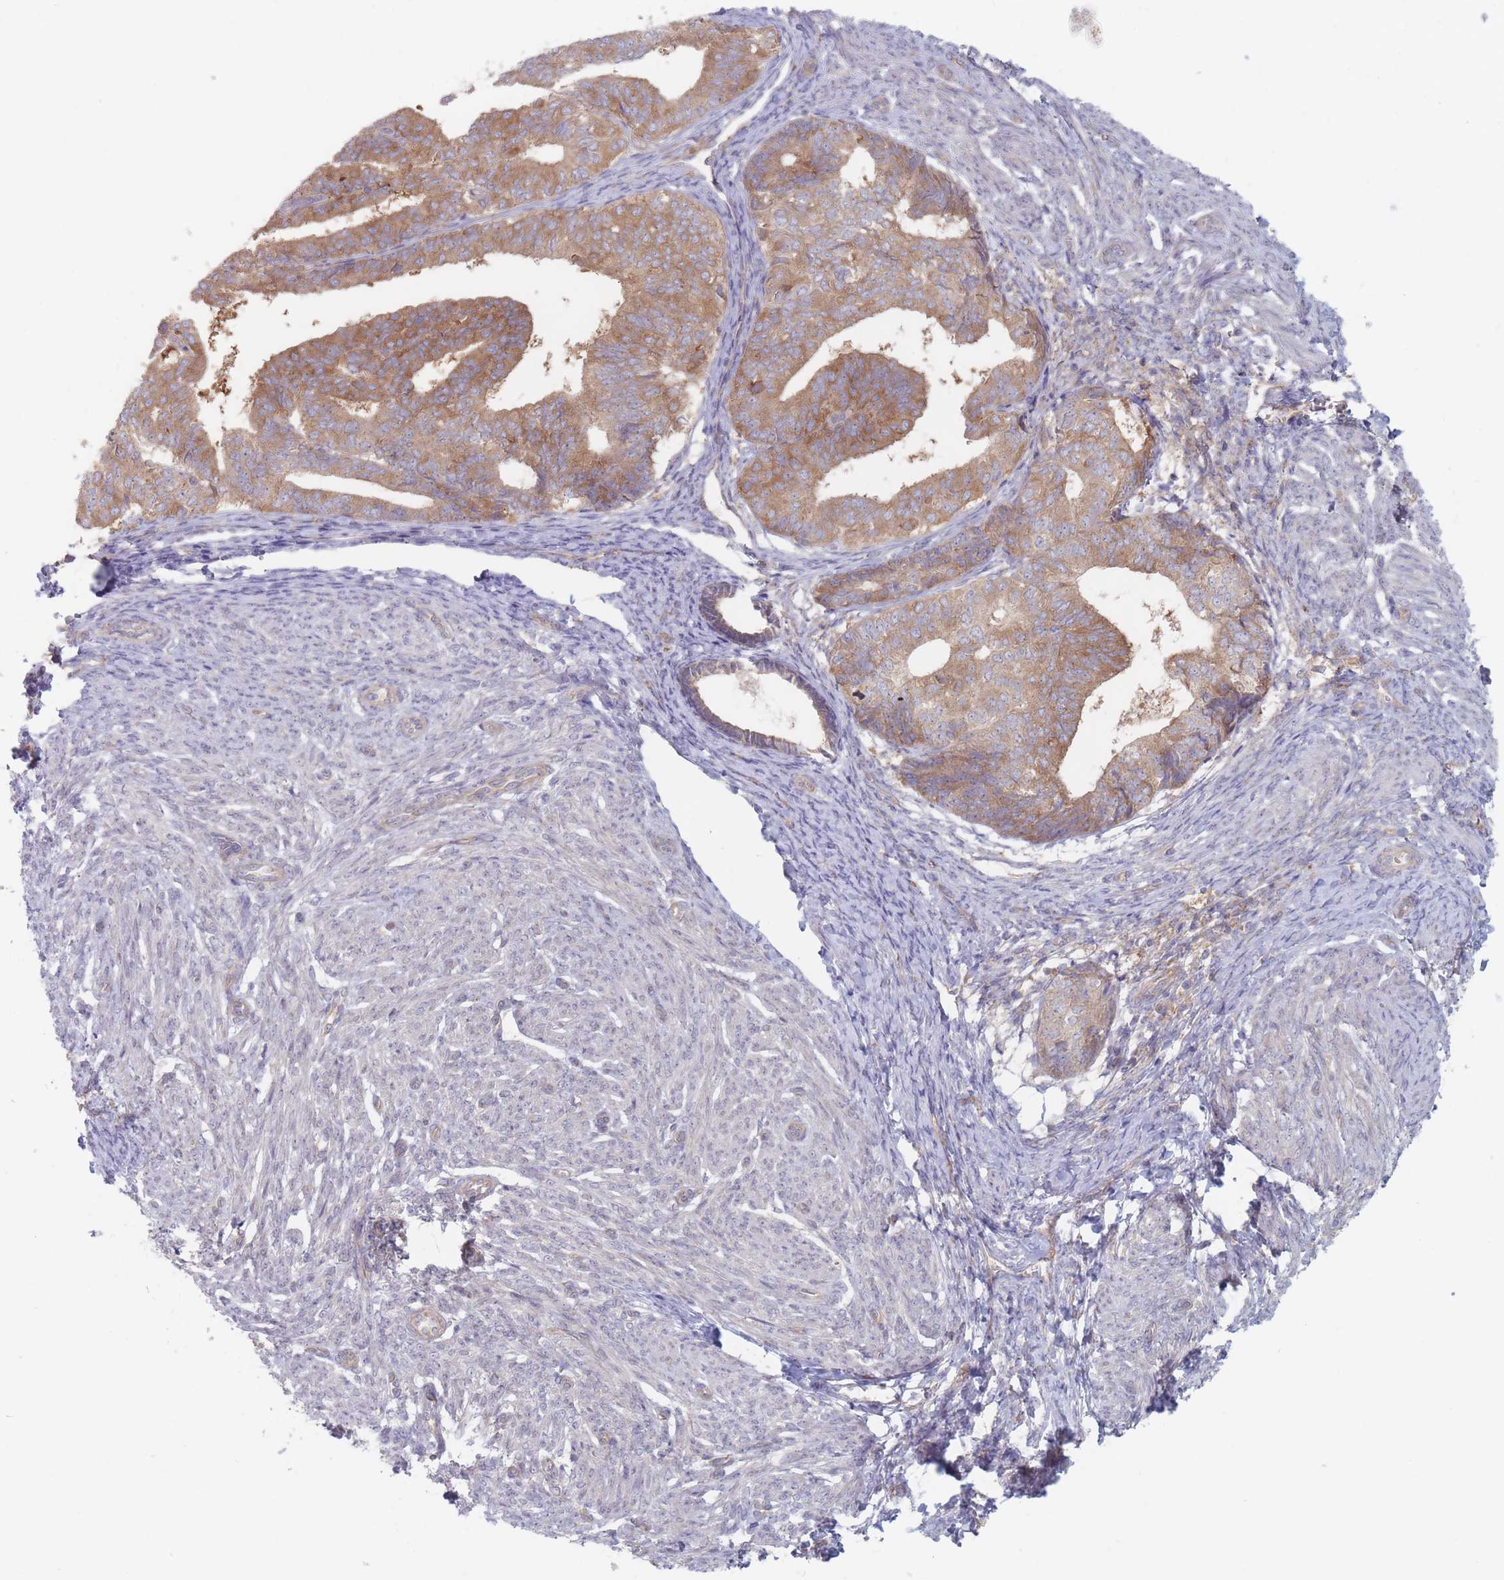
{"staining": {"intensity": "moderate", "quantity": ">75%", "location": "cytoplasmic/membranous"}, "tissue": "endometrial cancer", "cell_type": "Tumor cells", "image_type": "cancer", "snomed": [{"axis": "morphology", "description": "Adenocarcinoma, NOS"}, {"axis": "topography", "description": "Endometrium"}], "caption": "A high-resolution micrograph shows IHC staining of adenocarcinoma (endometrial), which displays moderate cytoplasmic/membranous positivity in approximately >75% of tumor cells. (Stains: DAB (3,3'-diaminobenzidine) in brown, nuclei in blue, Microscopy: brightfield microscopy at high magnification).", "gene": "EFCC1", "patient": {"sex": "female", "age": 87}}